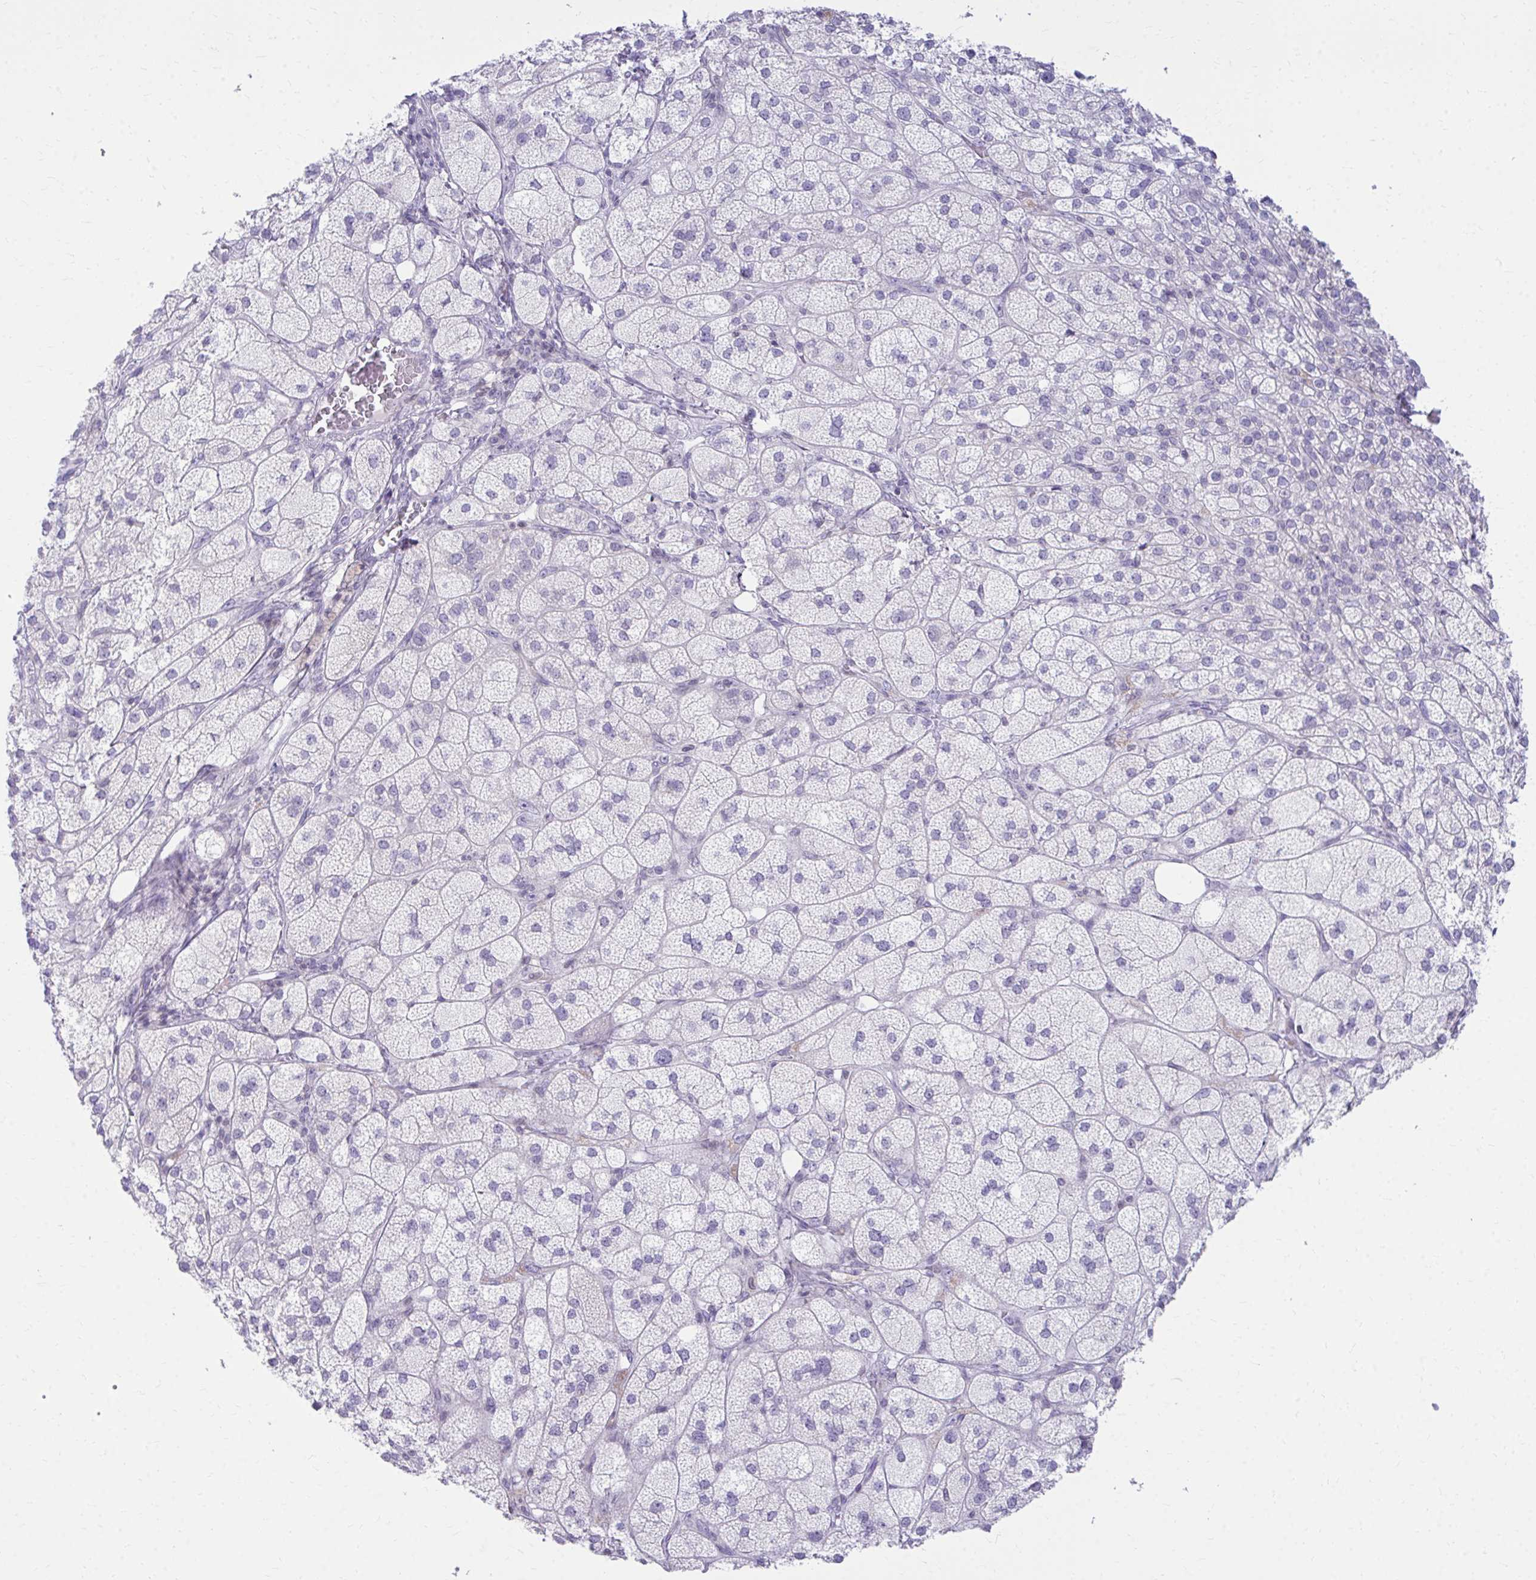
{"staining": {"intensity": "moderate", "quantity": "<25%", "location": "cytoplasmic/membranous"}, "tissue": "adrenal gland", "cell_type": "Glandular cells", "image_type": "normal", "snomed": [{"axis": "morphology", "description": "Normal tissue, NOS"}, {"axis": "topography", "description": "Adrenal gland"}], "caption": "Protein expression analysis of normal human adrenal gland reveals moderate cytoplasmic/membranous positivity in about <25% of glandular cells. The staining was performed using DAB, with brown indicating positive protein expression. Nuclei are stained blue with hematoxylin.", "gene": "OR7A5", "patient": {"sex": "female", "age": 60}}